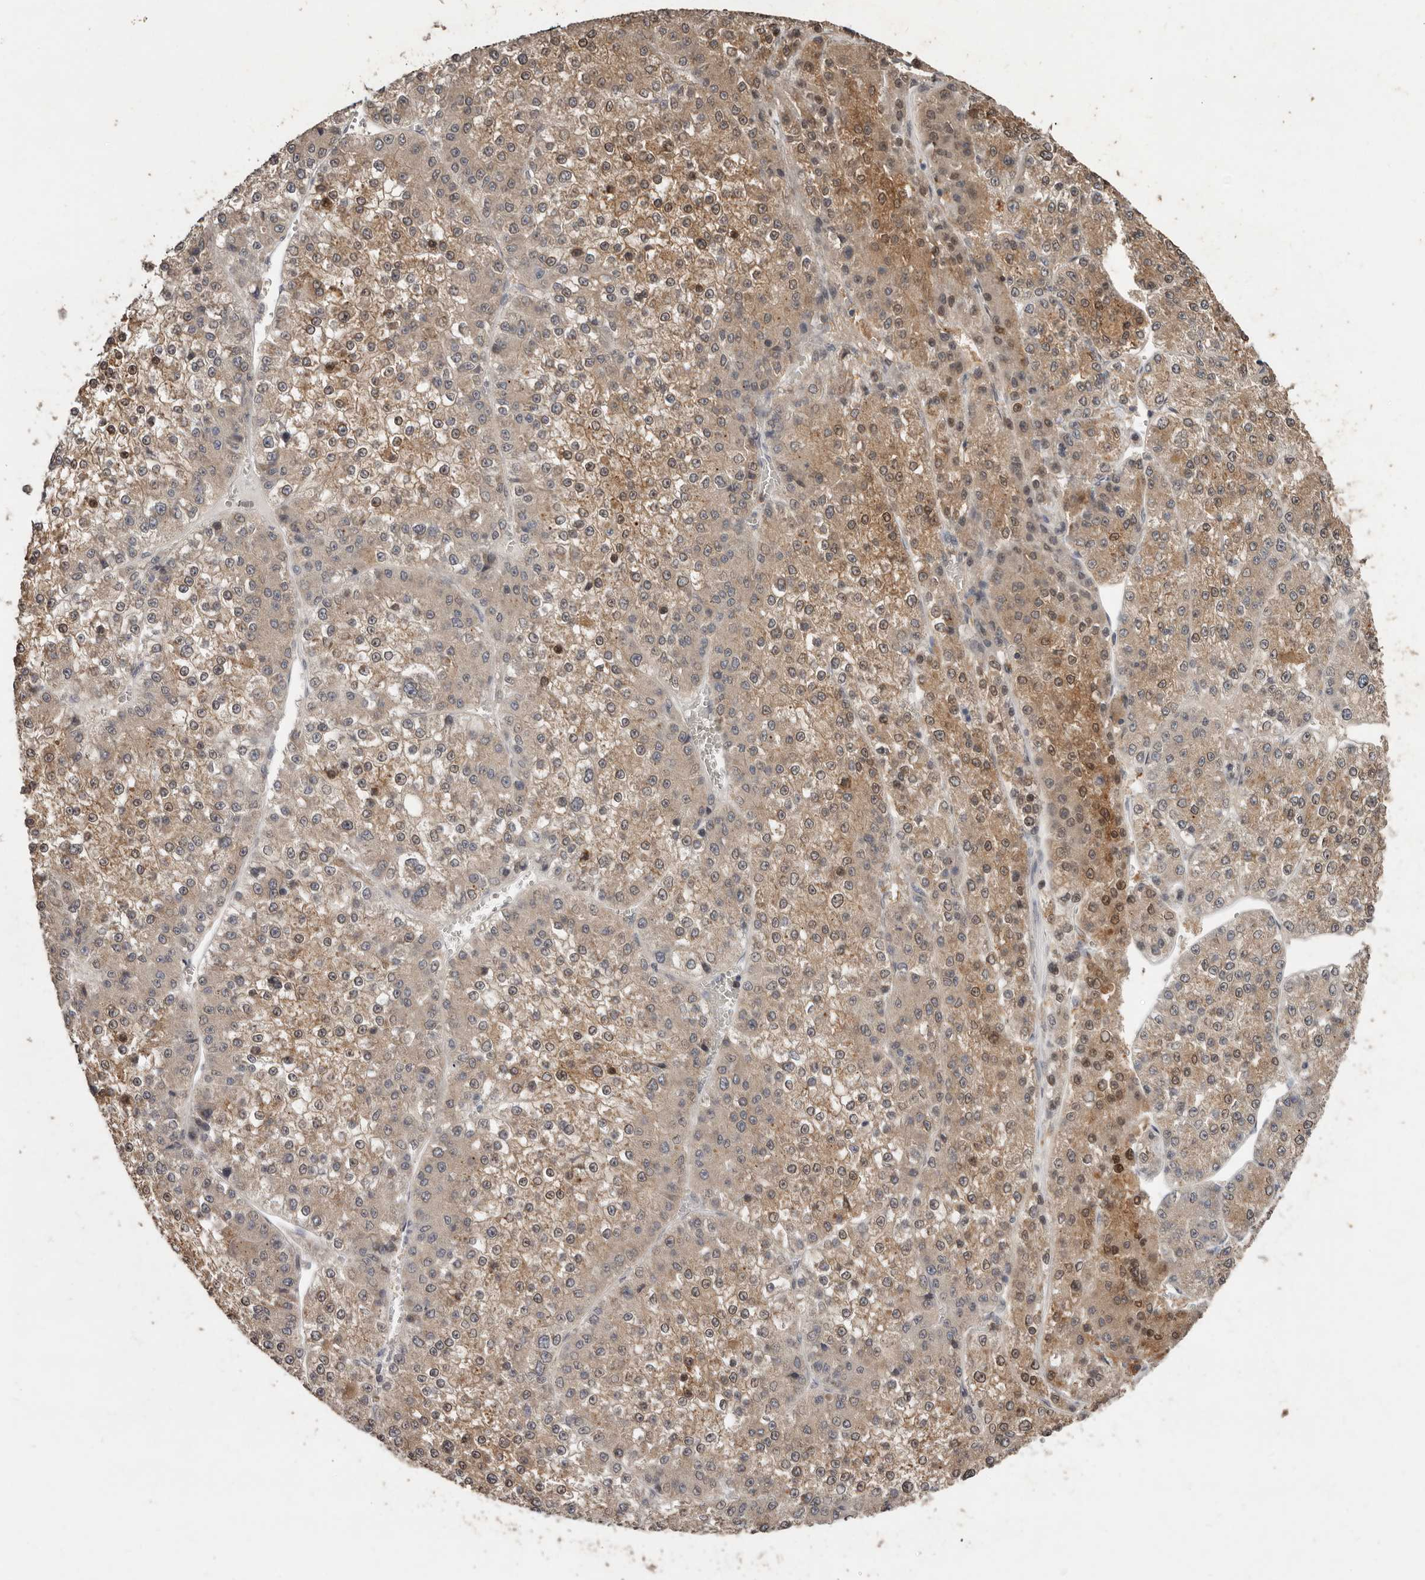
{"staining": {"intensity": "moderate", "quantity": "25%-75%", "location": "cytoplasmic/membranous"}, "tissue": "liver cancer", "cell_type": "Tumor cells", "image_type": "cancer", "snomed": [{"axis": "morphology", "description": "Carcinoma, Hepatocellular, NOS"}, {"axis": "topography", "description": "Liver"}], "caption": "The photomicrograph demonstrates staining of liver hepatocellular carcinoma, revealing moderate cytoplasmic/membranous protein positivity (brown color) within tumor cells.", "gene": "SULT1E1", "patient": {"sex": "female", "age": 73}}